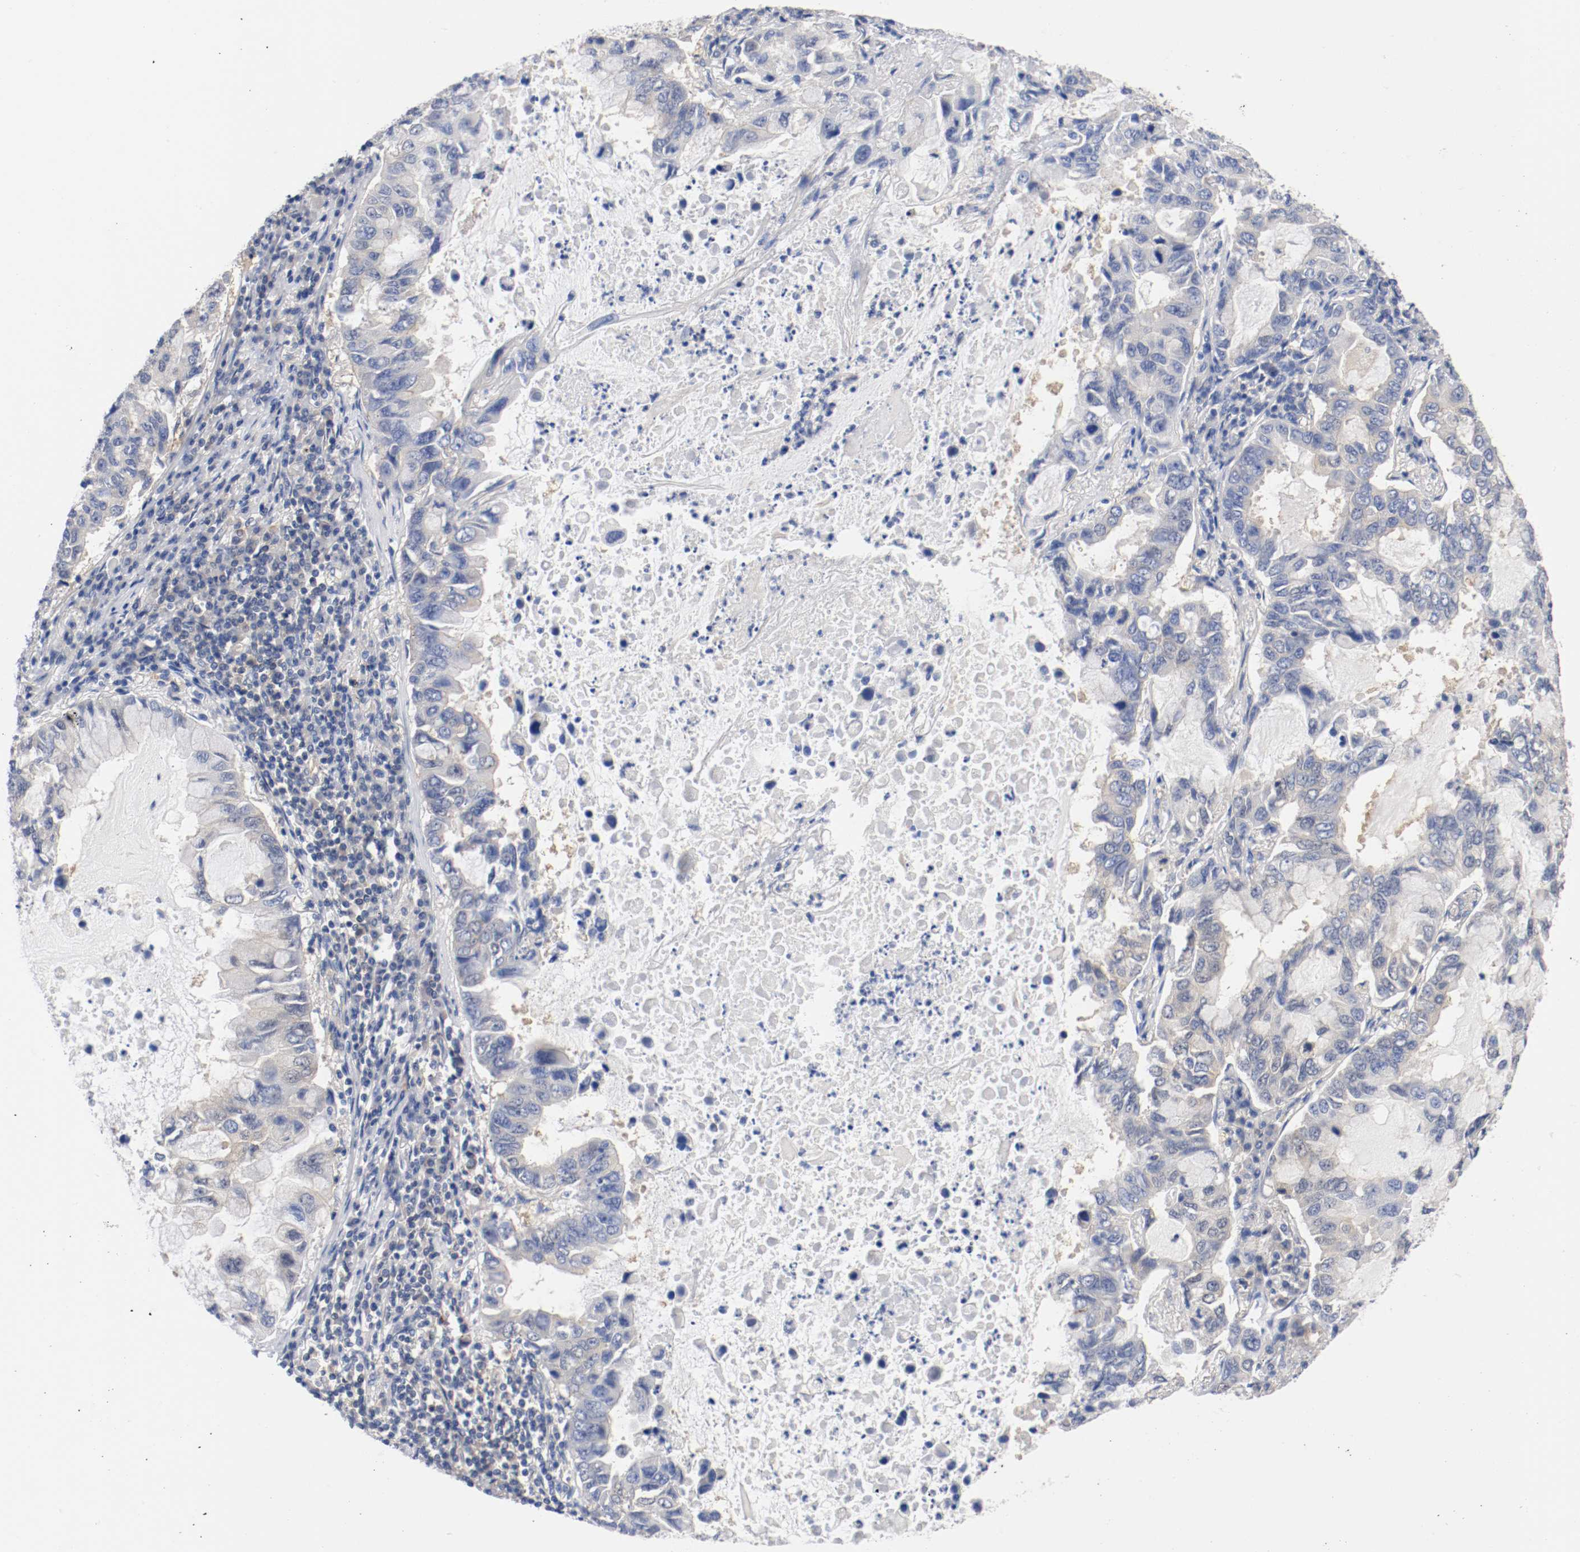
{"staining": {"intensity": "weak", "quantity": "<25%", "location": "cytoplasmic/membranous"}, "tissue": "lung cancer", "cell_type": "Tumor cells", "image_type": "cancer", "snomed": [{"axis": "morphology", "description": "Adenocarcinoma, NOS"}, {"axis": "topography", "description": "Lung"}], "caption": "There is no significant positivity in tumor cells of lung adenocarcinoma.", "gene": "HGS", "patient": {"sex": "male", "age": 64}}